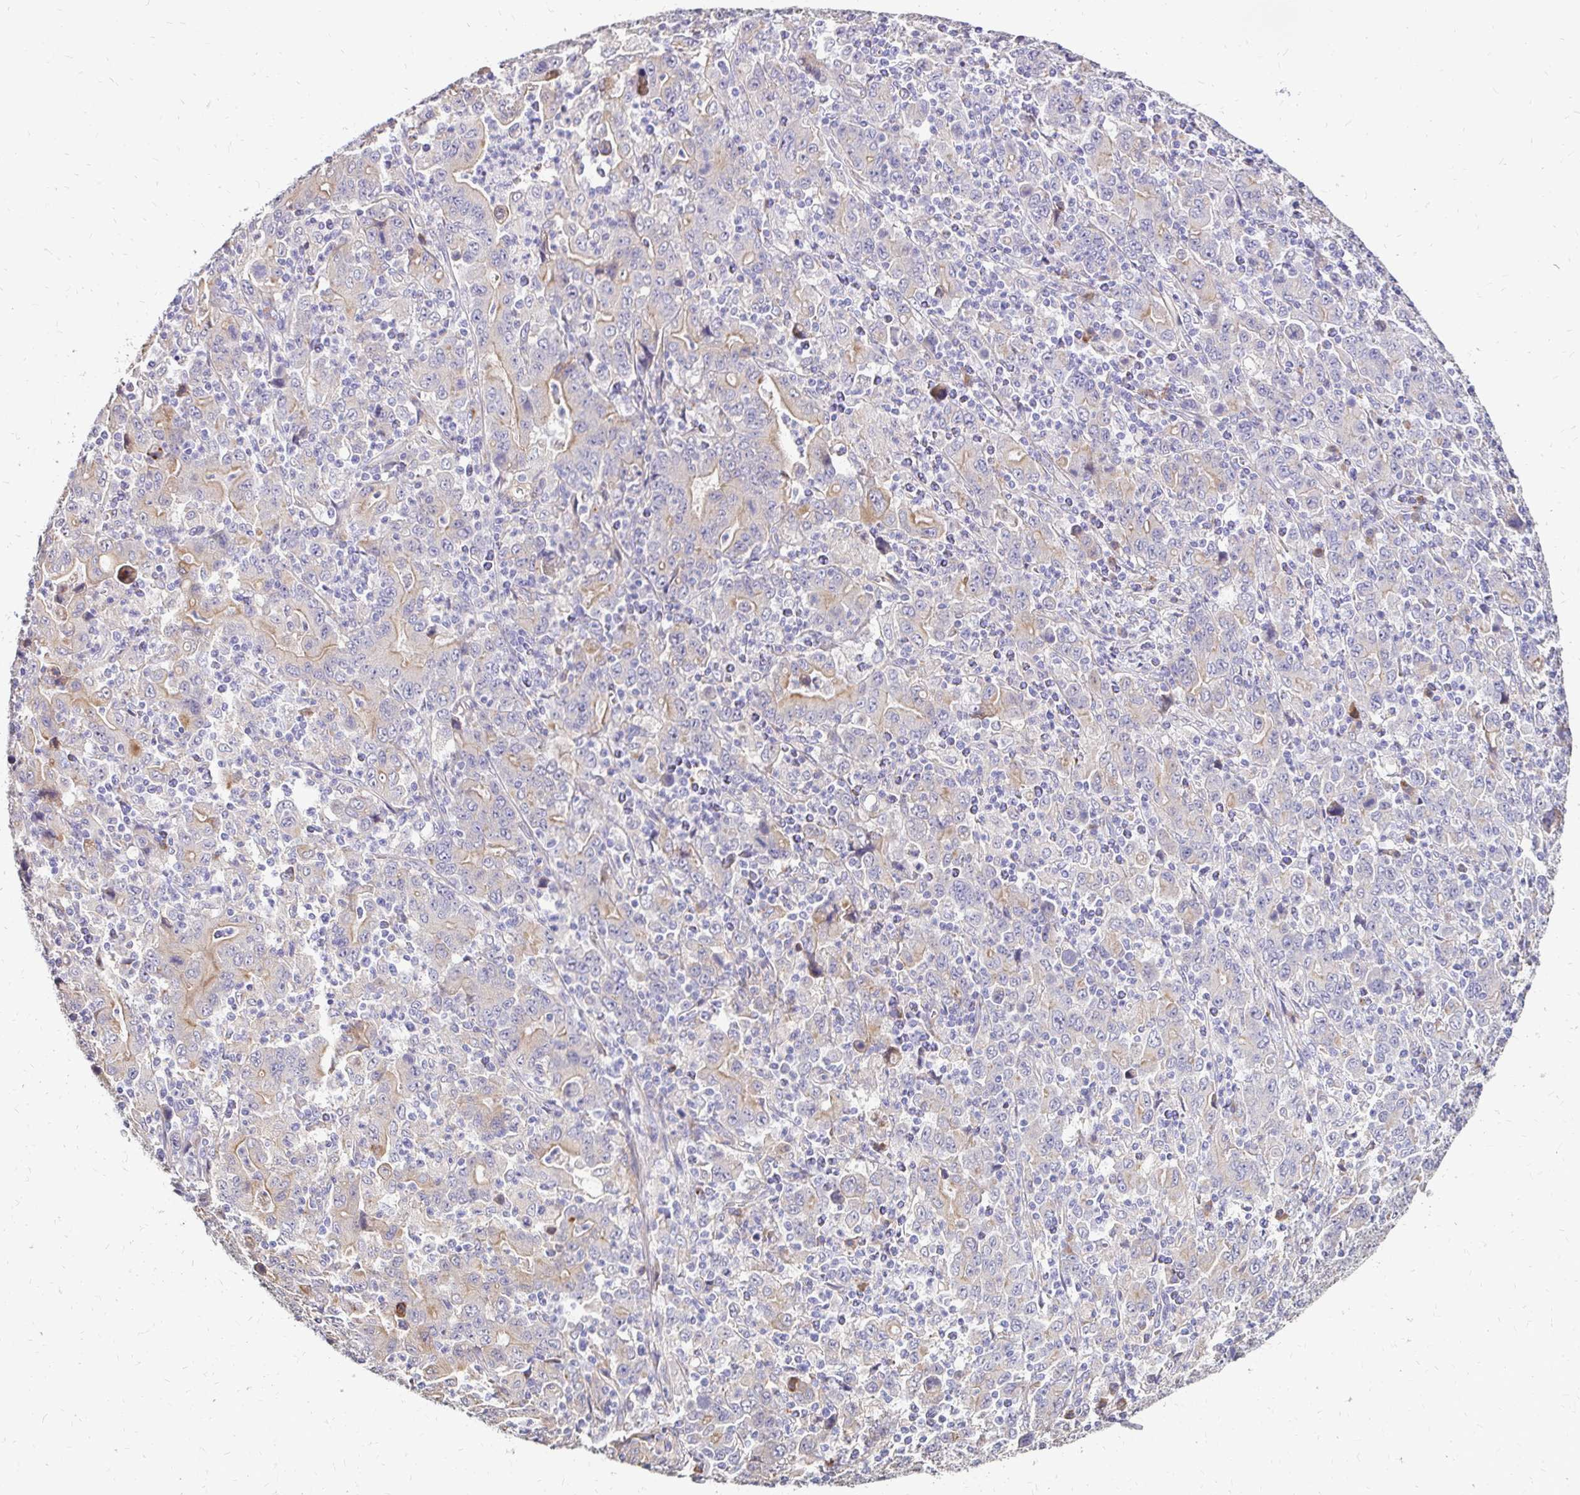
{"staining": {"intensity": "weak", "quantity": "25%-75%", "location": "cytoplasmic/membranous"}, "tissue": "stomach cancer", "cell_type": "Tumor cells", "image_type": "cancer", "snomed": [{"axis": "morphology", "description": "Adenocarcinoma, NOS"}, {"axis": "topography", "description": "Stomach, upper"}], "caption": "A low amount of weak cytoplasmic/membranous expression is identified in about 25%-75% of tumor cells in adenocarcinoma (stomach) tissue.", "gene": "PRIMA1", "patient": {"sex": "male", "age": 69}}